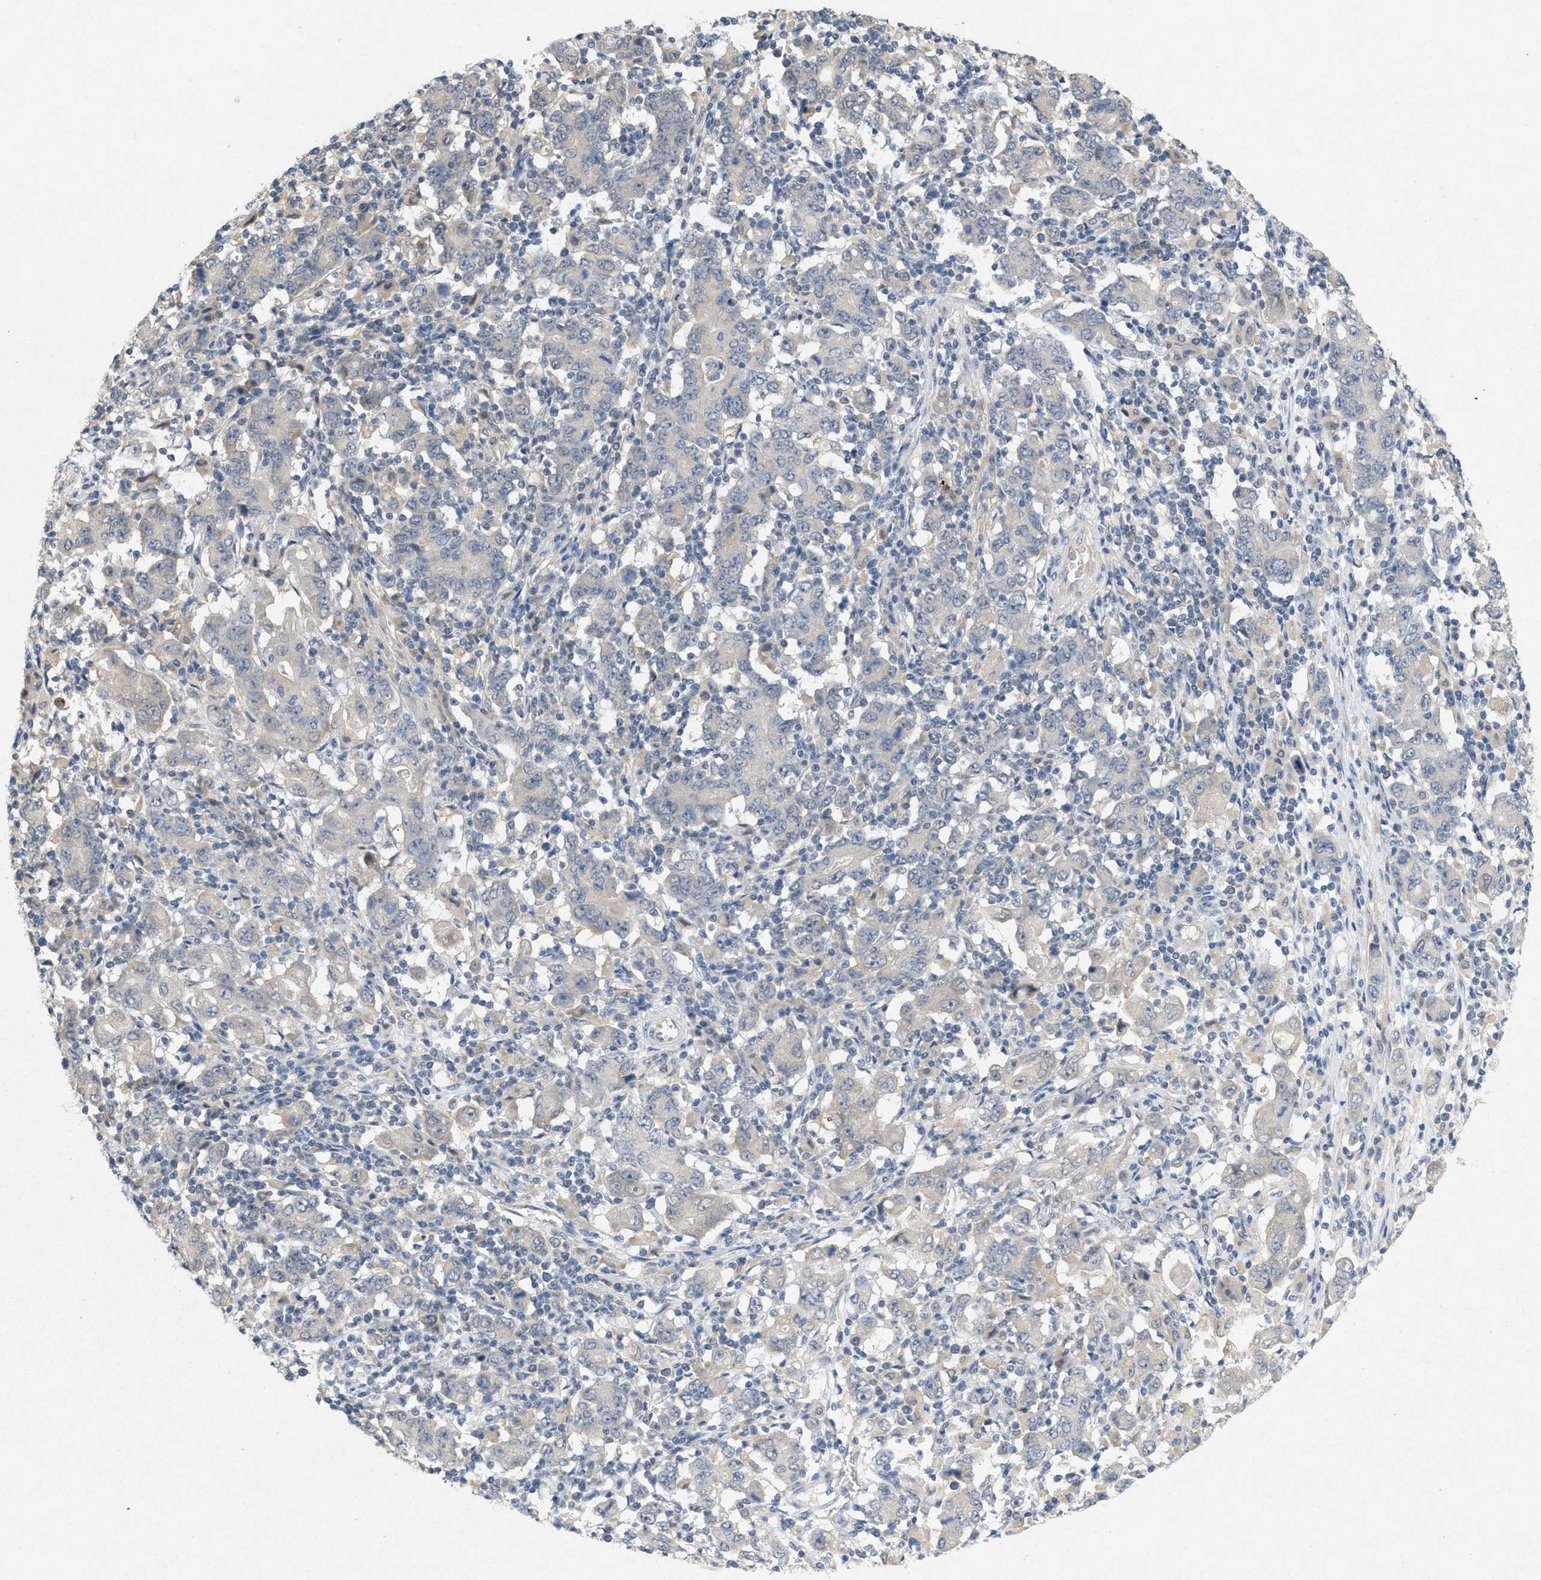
{"staining": {"intensity": "negative", "quantity": "none", "location": "none"}, "tissue": "stomach cancer", "cell_type": "Tumor cells", "image_type": "cancer", "snomed": [{"axis": "morphology", "description": "Adenocarcinoma, NOS"}, {"axis": "topography", "description": "Stomach, upper"}], "caption": "The IHC micrograph has no significant positivity in tumor cells of adenocarcinoma (stomach) tissue.", "gene": "DCAF7", "patient": {"sex": "male", "age": 69}}